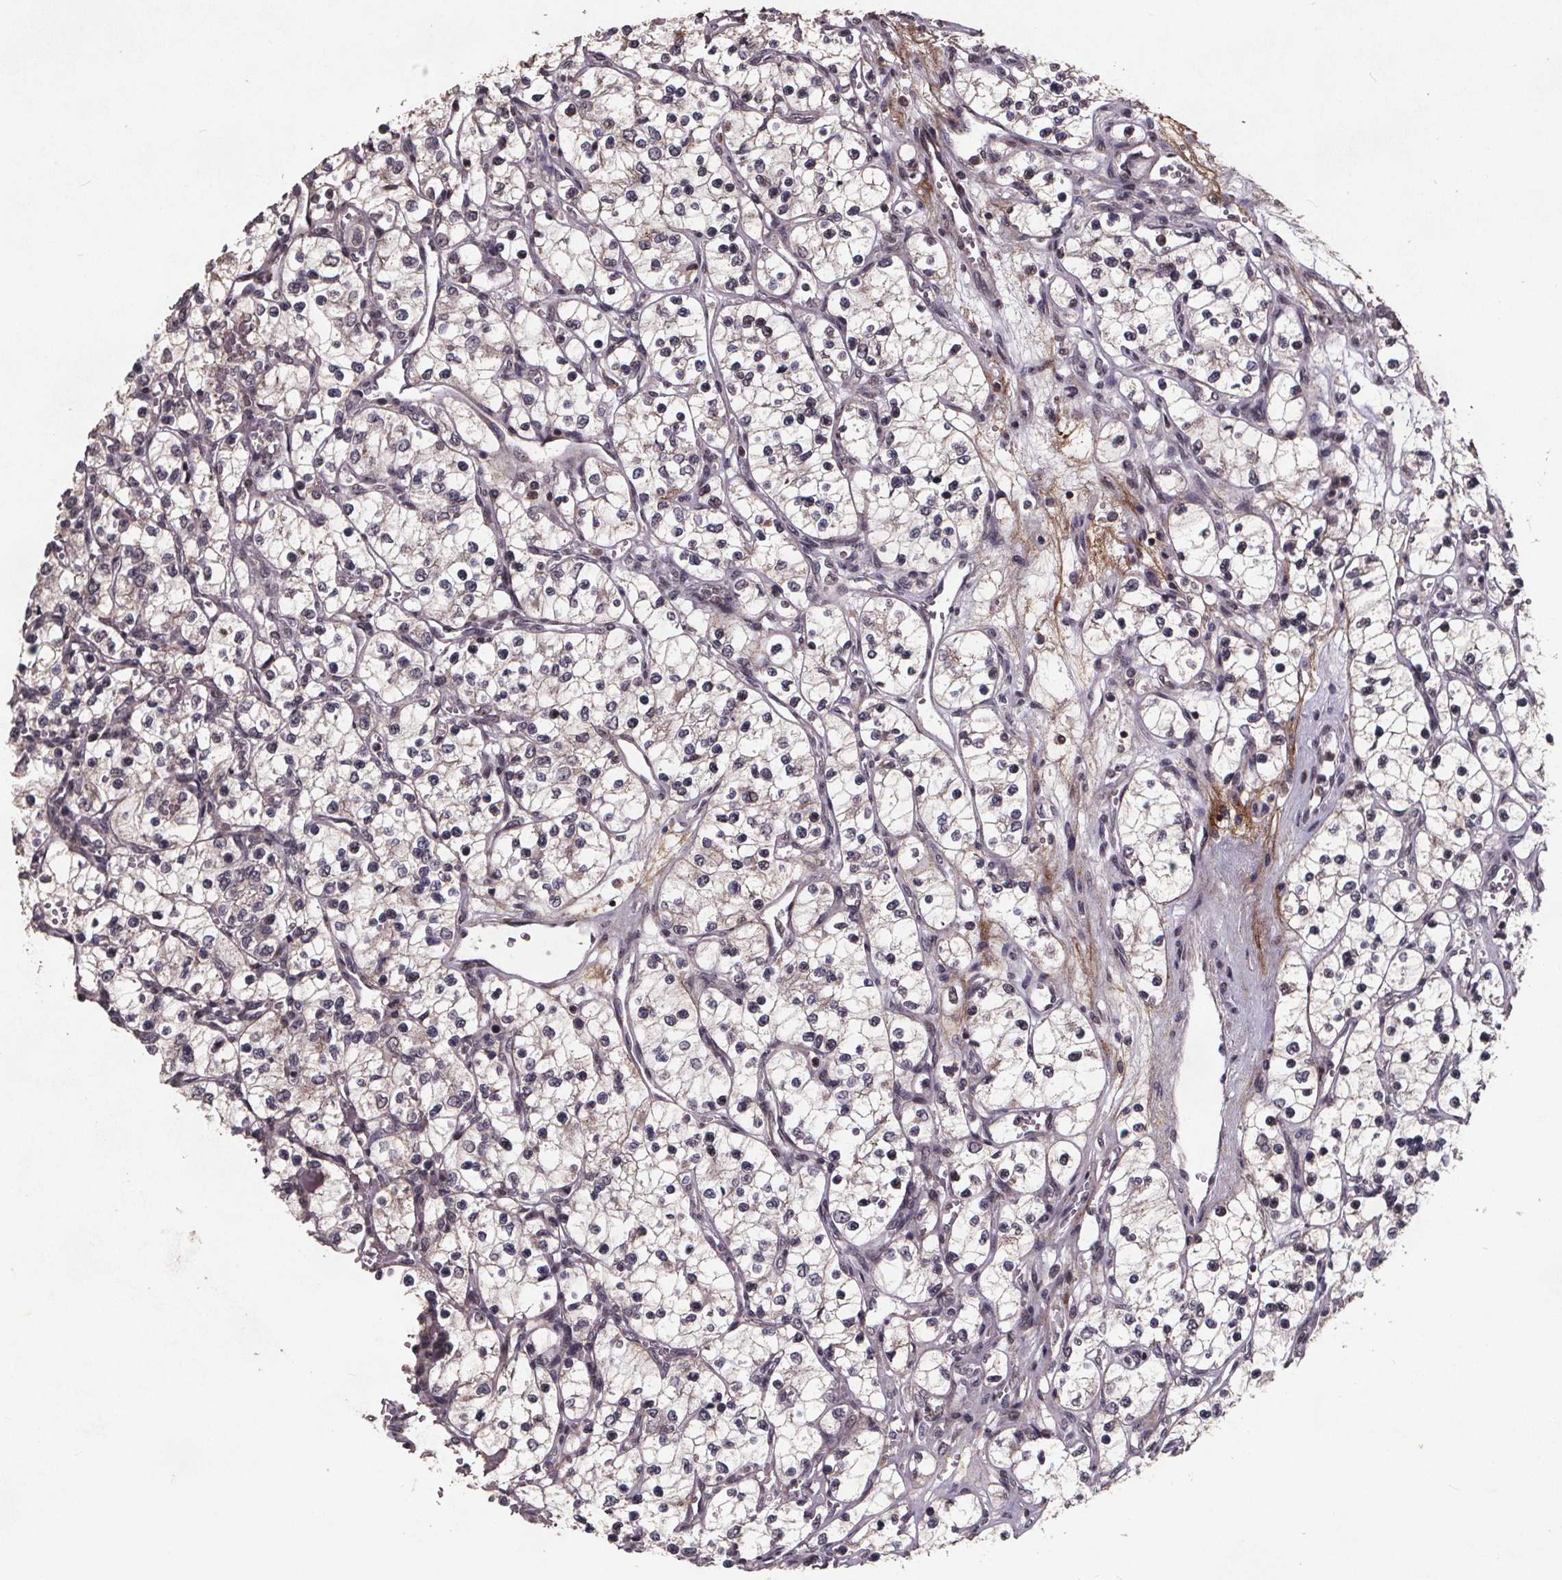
{"staining": {"intensity": "negative", "quantity": "none", "location": "none"}, "tissue": "renal cancer", "cell_type": "Tumor cells", "image_type": "cancer", "snomed": [{"axis": "morphology", "description": "Adenocarcinoma, NOS"}, {"axis": "topography", "description": "Kidney"}], "caption": "DAB immunohistochemical staining of human renal cancer reveals no significant positivity in tumor cells.", "gene": "GPX3", "patient": {"sex": "female", "age": 69}}